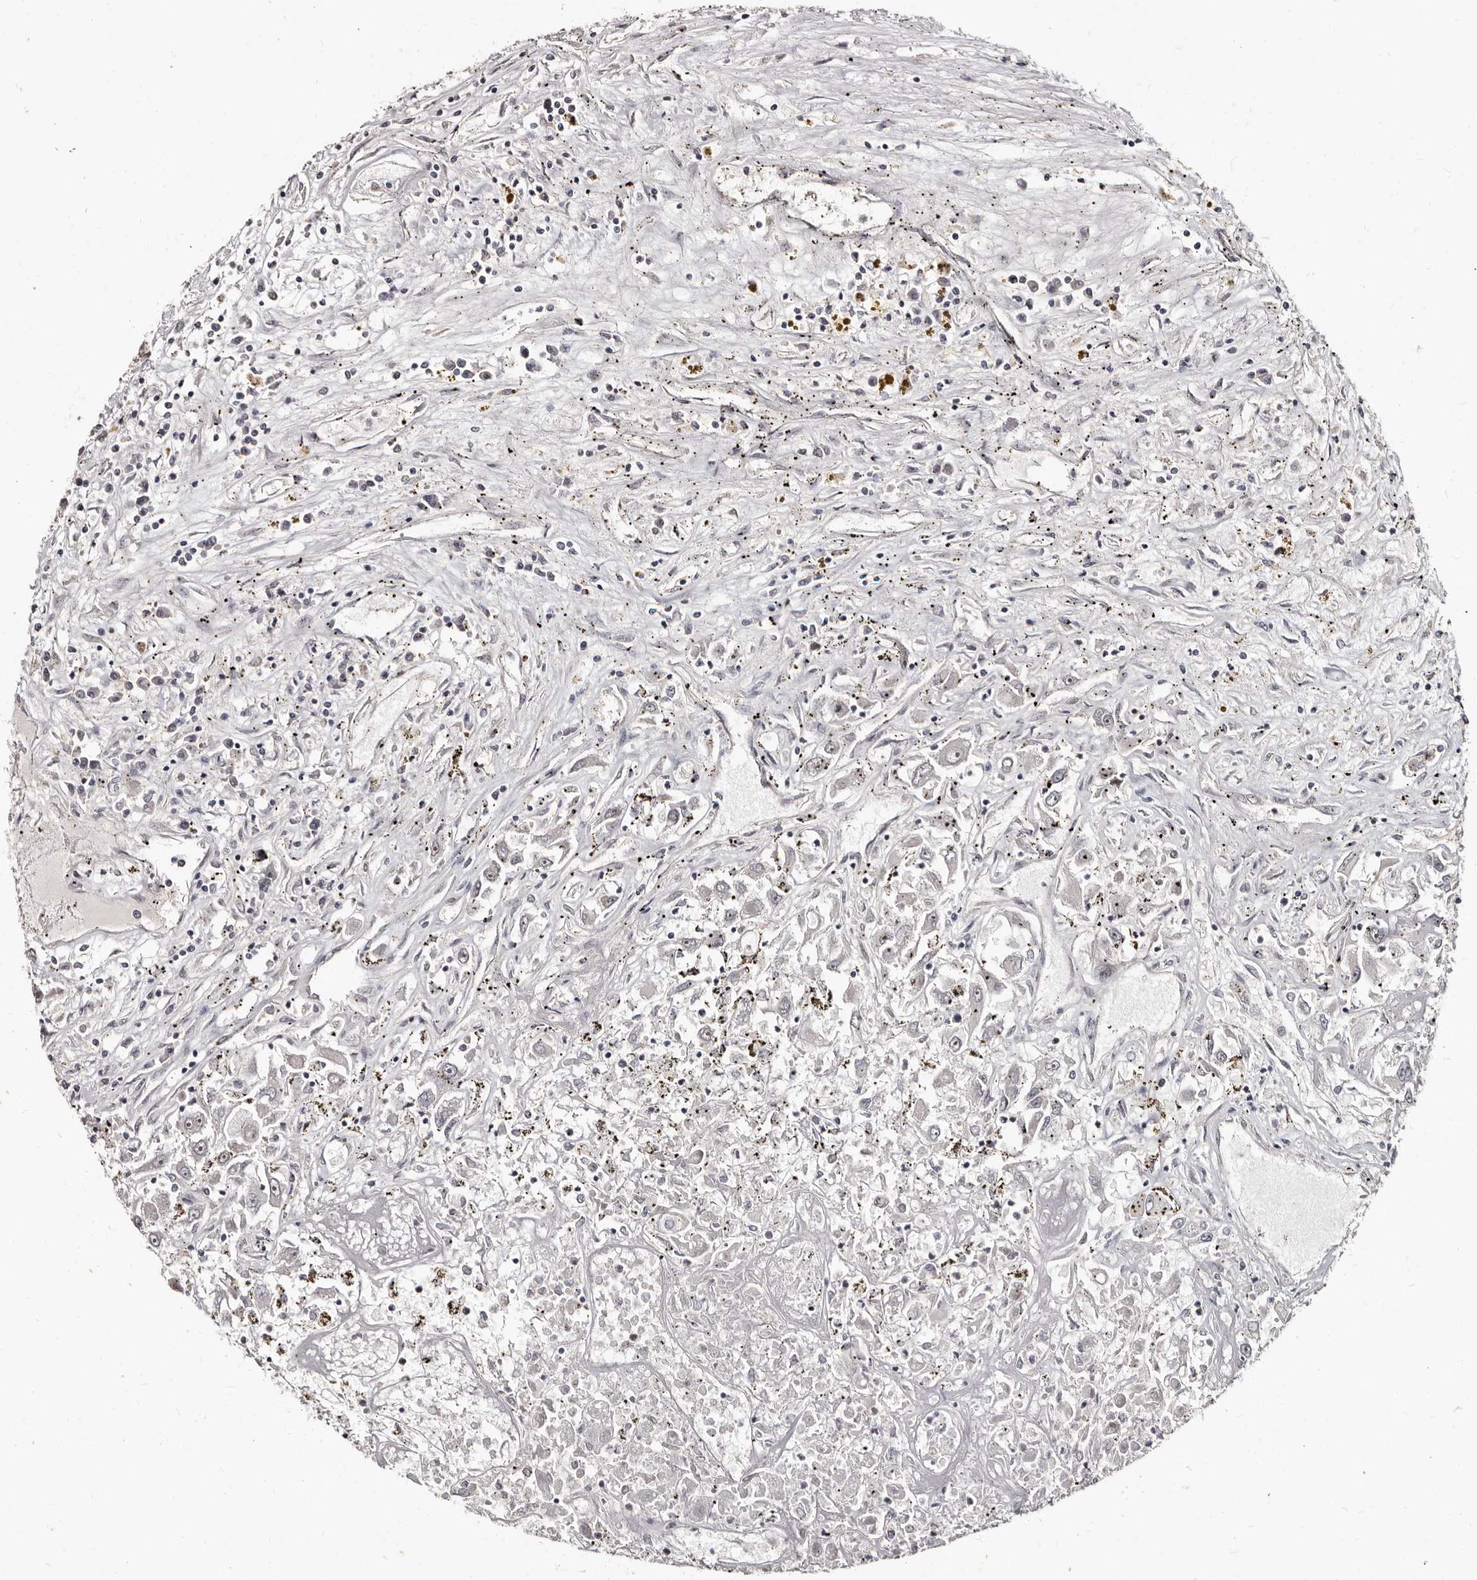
{"staining": {"intensity": "negative", "quantity": "none", "location": "none"}, "tissue": "renal cancer", "cell_type": "Tumor cells", "image_type": "cancer", "snomed": [{"axis": "morphology", "description": "Adenocarcinoma, NOS"}, {"axis": "topography", "description": "Kidney"}], "caption": "There is no significant expression in tumor cells of renal adenocarcinoma.", "gene": "TBC1D22B", "patient": {"sex": "female", "age": 52}}